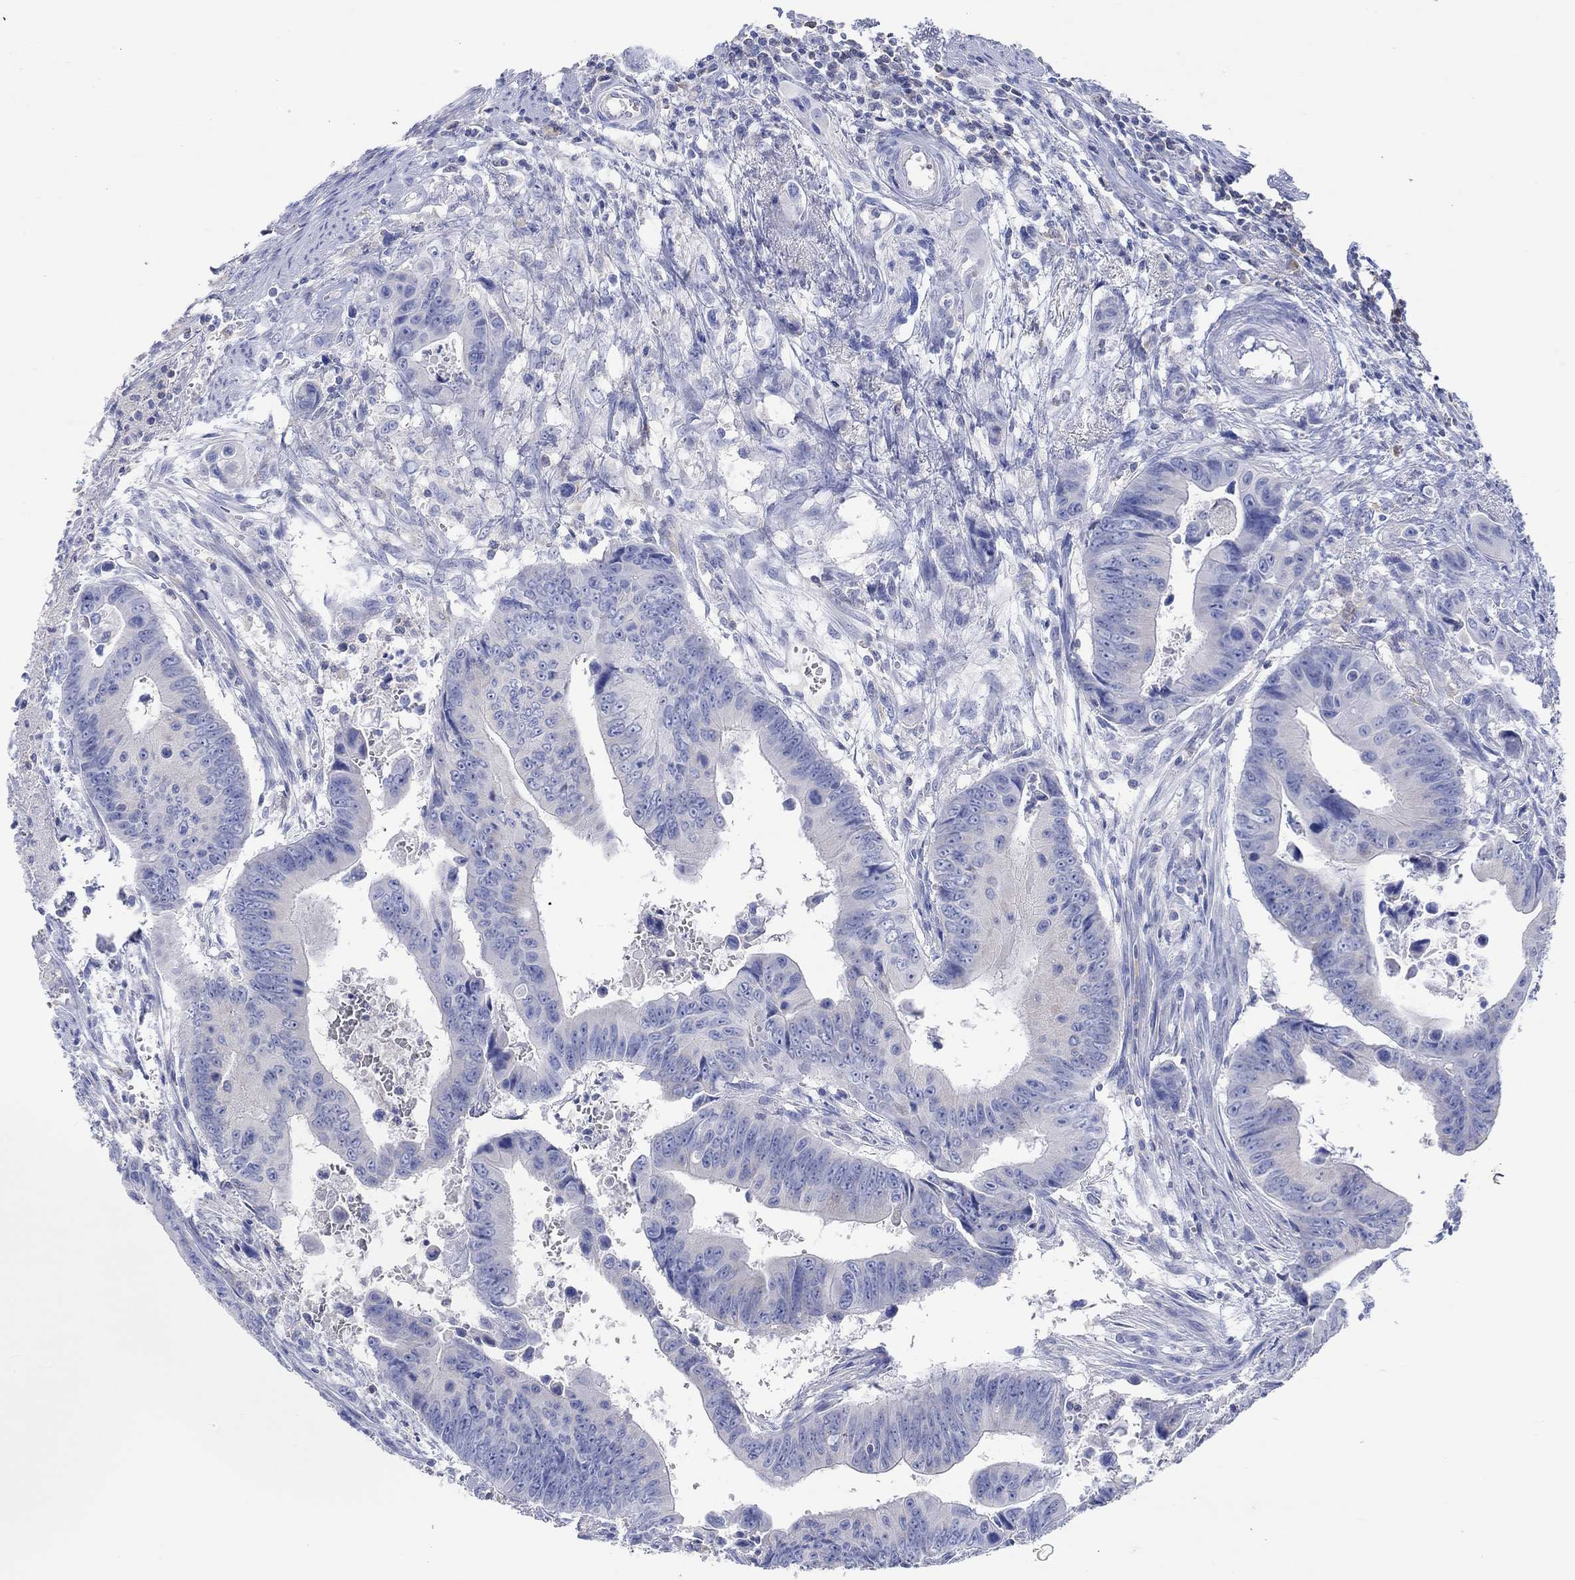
{"staining": {"intensity": "negative", "quantity": "none", "location": "none"}, "tissue": "colorectal cancer", "cell_type": "Tumor cells", "image_type": "cancer", "snomed": [{"axis": "morphology", "description": "Adenocarcinoma, NOS"}, {"axis": "topography", "description": "Colon"}], "caption": "The immunohistochemistry (IHC) photomicrograph has no significant expression in tumor cells of colorectal cancer (adenocarcinoma) tissue.", "gene": "GCM1", "patient": {"sex": "female", "age": 87}}